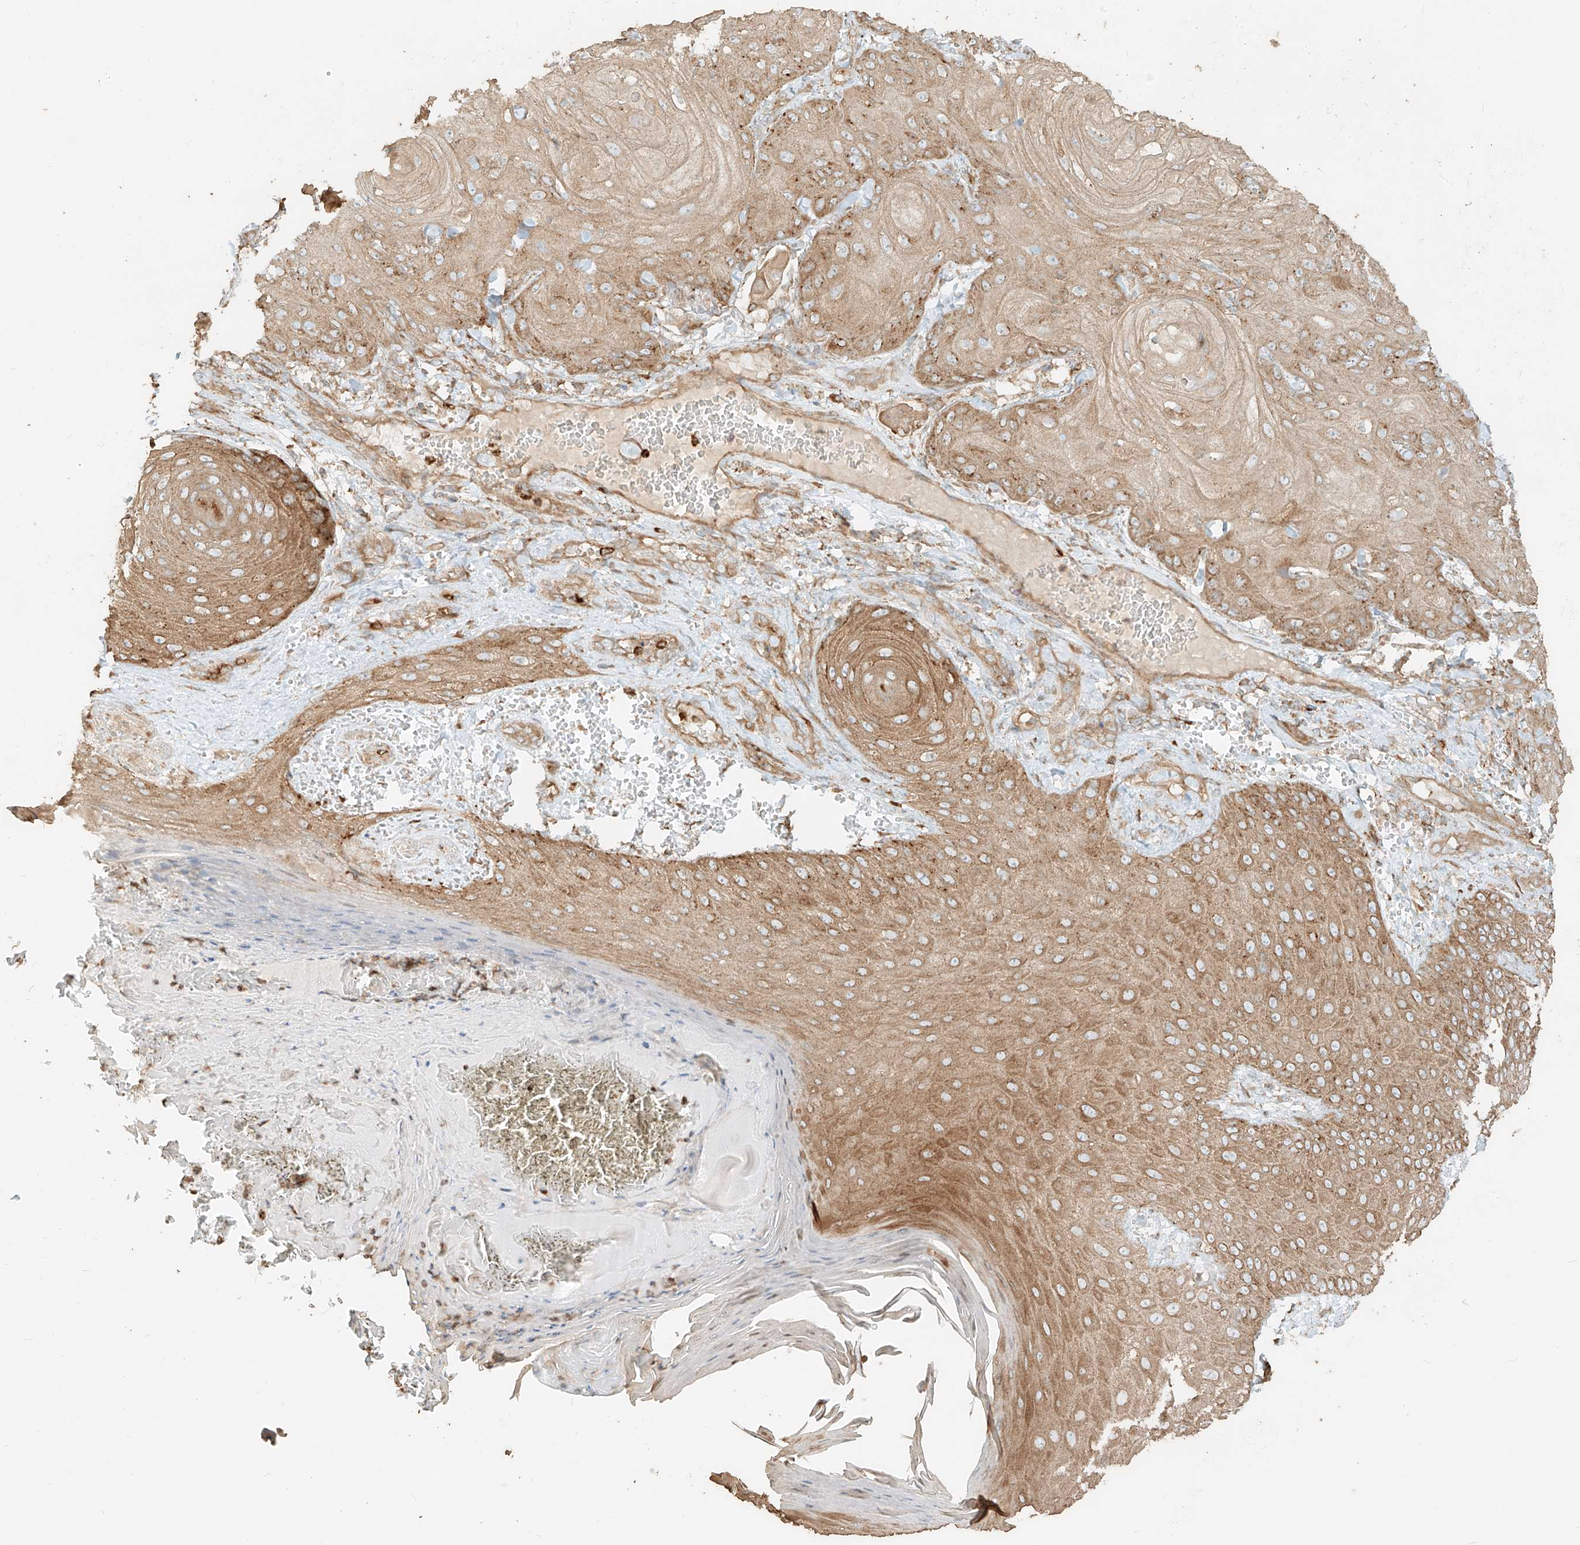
{"staining": {"intensity": "moderate", "quantity": "<25%", "location": "cytoplasmic/membranous"}, "tissue": "skin cancer", "cell_type": "Tumor cells", "image_type": "cancer", "snomed": [{"axis": "morphology", "description": "Squamous cell carcinoma, NOS"}, {"axis": "topography", "description": "Skin"}], "caption": "The photomicrograph demonstrates immunohistochemical staining of skin cancer (squamous cell carcinoma). There is moderate cytoplasmic/membranous staining is seen in about <25% of tumor cells.", "gene": "CCDC115", "patient": {"sex": "male", "age": 74}}